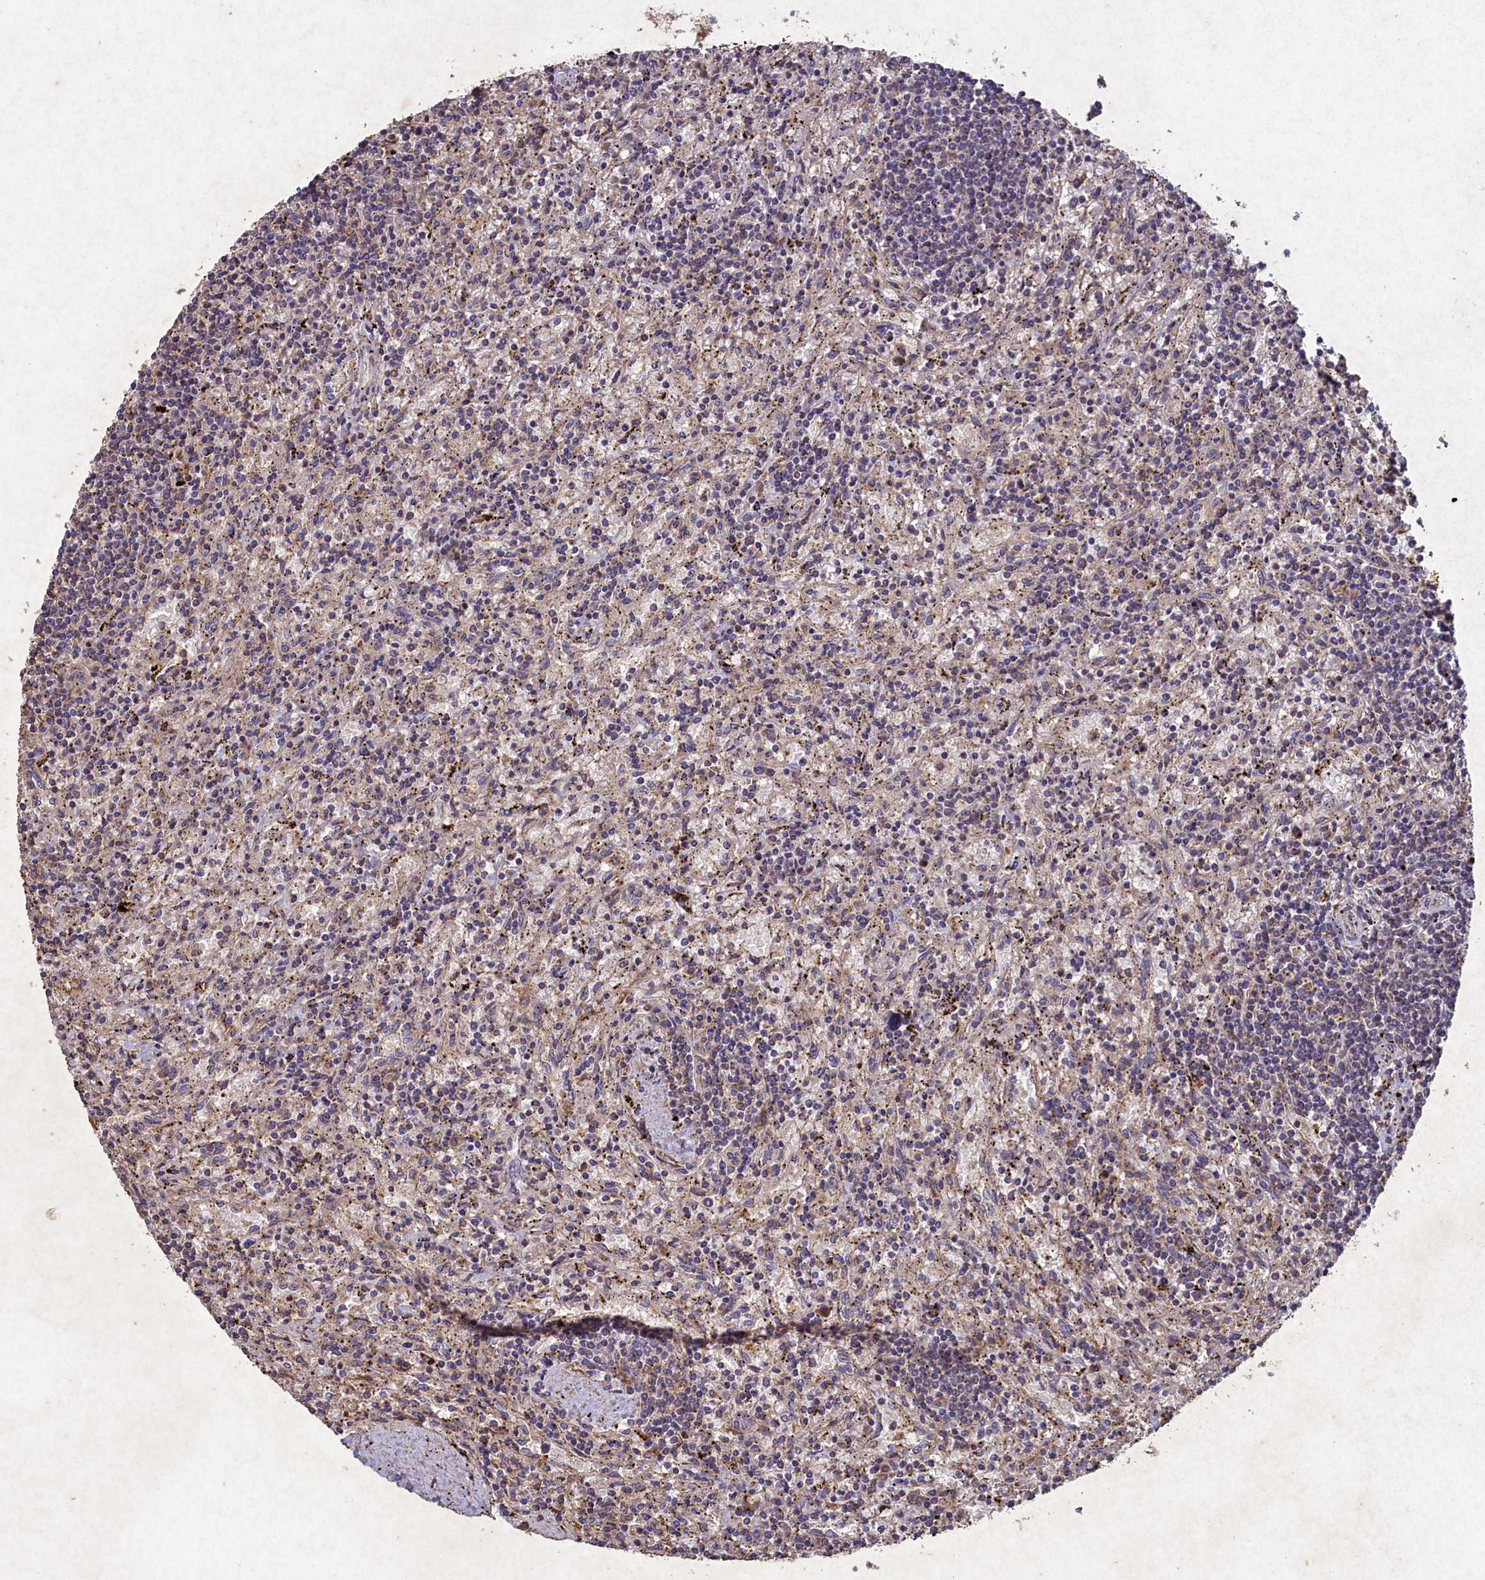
{"staining": {"intensity": "negative", "quantity": "none", "location": "none"}, "tissue": "lymphoma", "cell_type": "Tumor cells", "image_type": "cancer", "snomed": [{"axis": "morphology", "description": "Malignant lymphoma, non-Hodgkin's type, Low grade"}, {"axis": "topography", "description": "Spleen"}], "caption": "Immunohistochemistry (IHC) histopathology image of neoplastic tissue: malignant lymphoma, non-Hodgkin's type (low-grade) stained with DAB (3,3'-diaminobenzidine) displays no significant protein positivity in tumor cells.", "gene": "CIAO2B", "patient": {"sex": "male", "age": 76}}